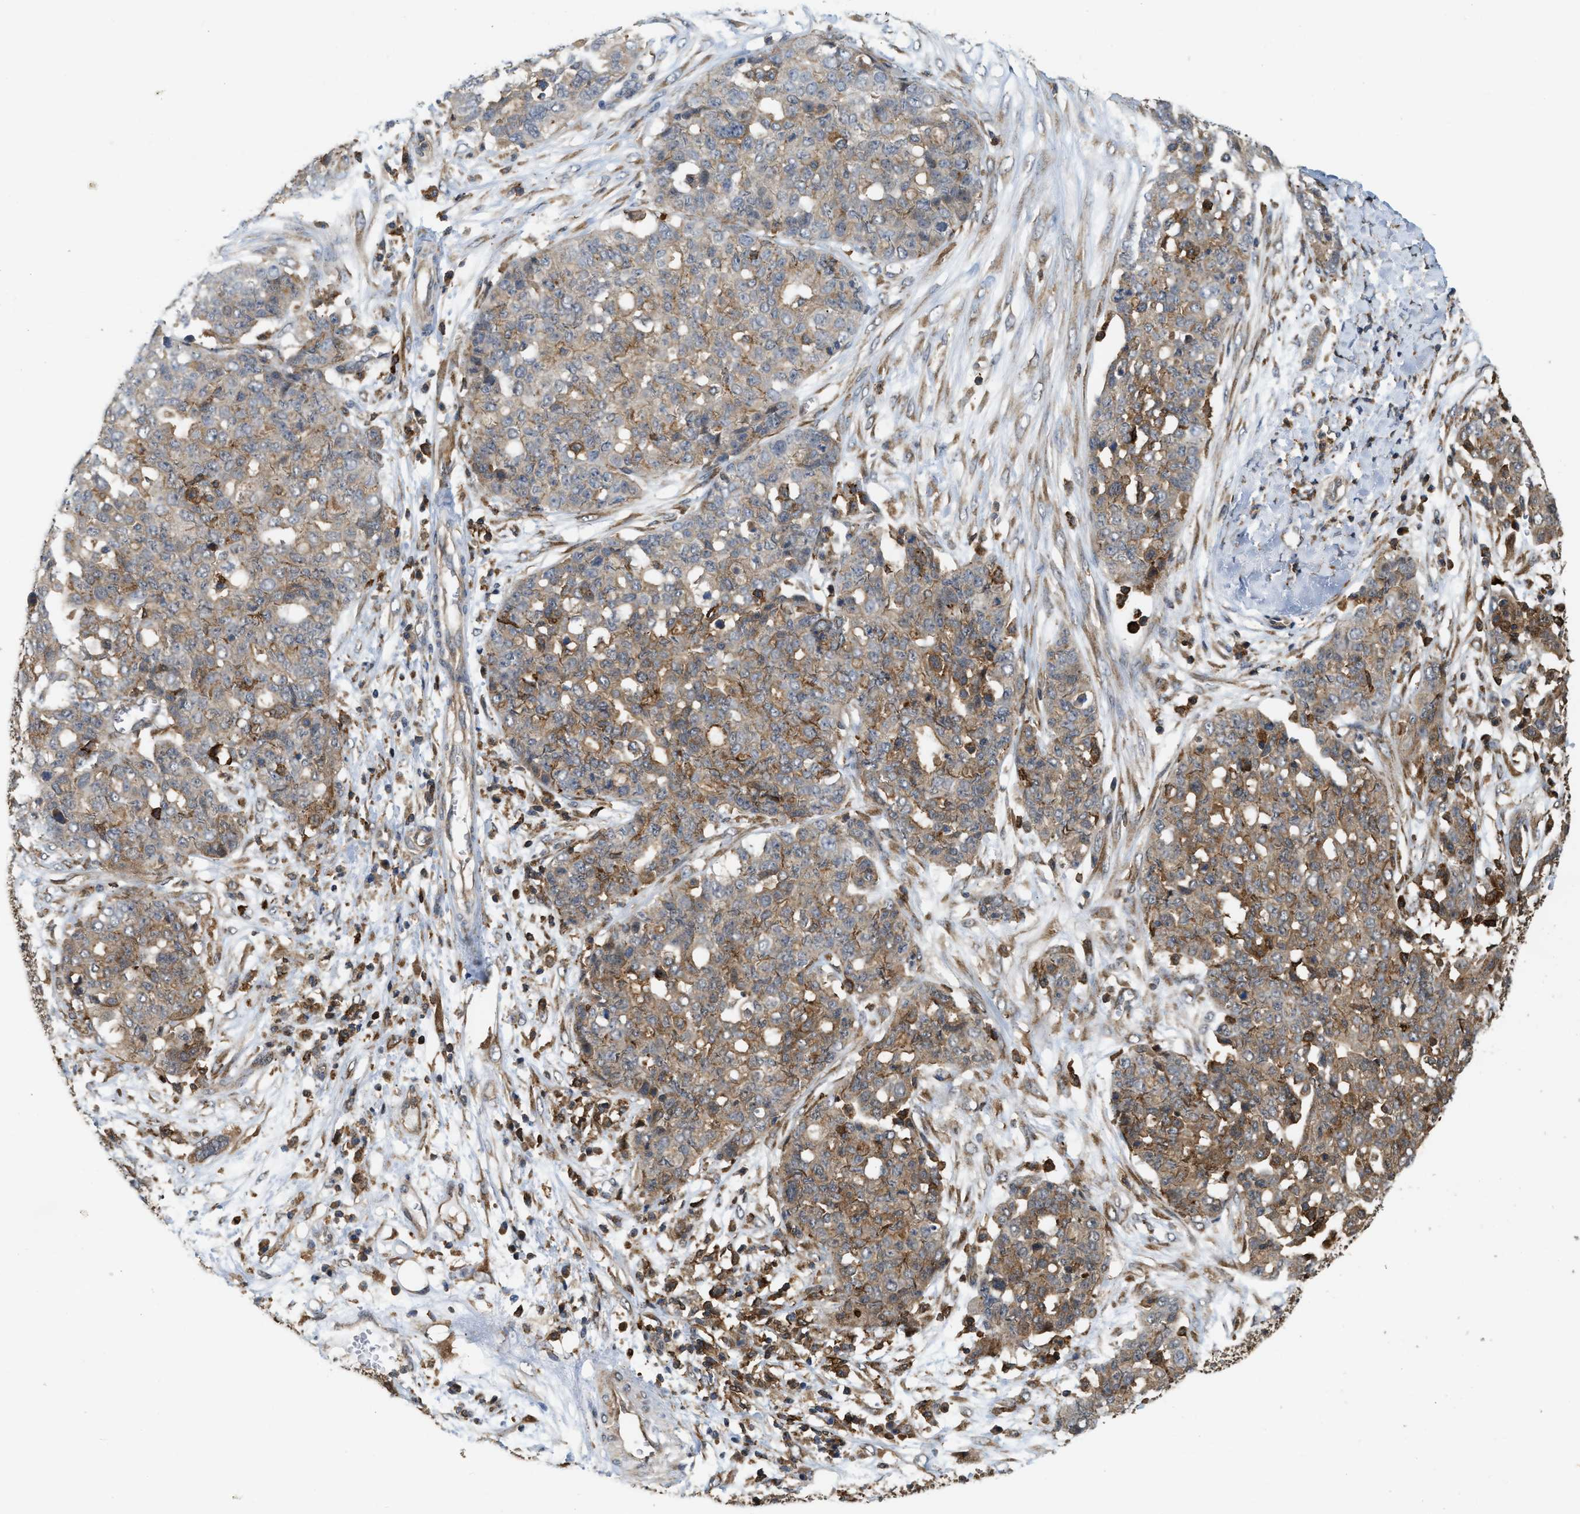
{"staining": {"intensity": "moderate", "quantity": "25%-75%", "location": "cytoplasmic/membranous"}, "tissue": "ovarian cancer", "cell_type": "Tumor cells", "image_type": "cancer", "snomed": [{"axis": "morphology", "description": "Cystadenocarcinoma, serous, NOS"}, {"axis": "topography", "description": "Soft tissue"}, {"axis": "topography", "description": "Ovary"}], "caption": "High-magnification brightfield microscopy of ovarian cancer stained with DAB (3,3'-diaminobenzidine) (brown) and counterstained with hematoxylin (blue). tumor cells exhibit moderate cytoplasmic/membranous expression is present in about25%-75% of cells.", "gene": "IQCE", "patient": {"sex": "female", "age": 57}}